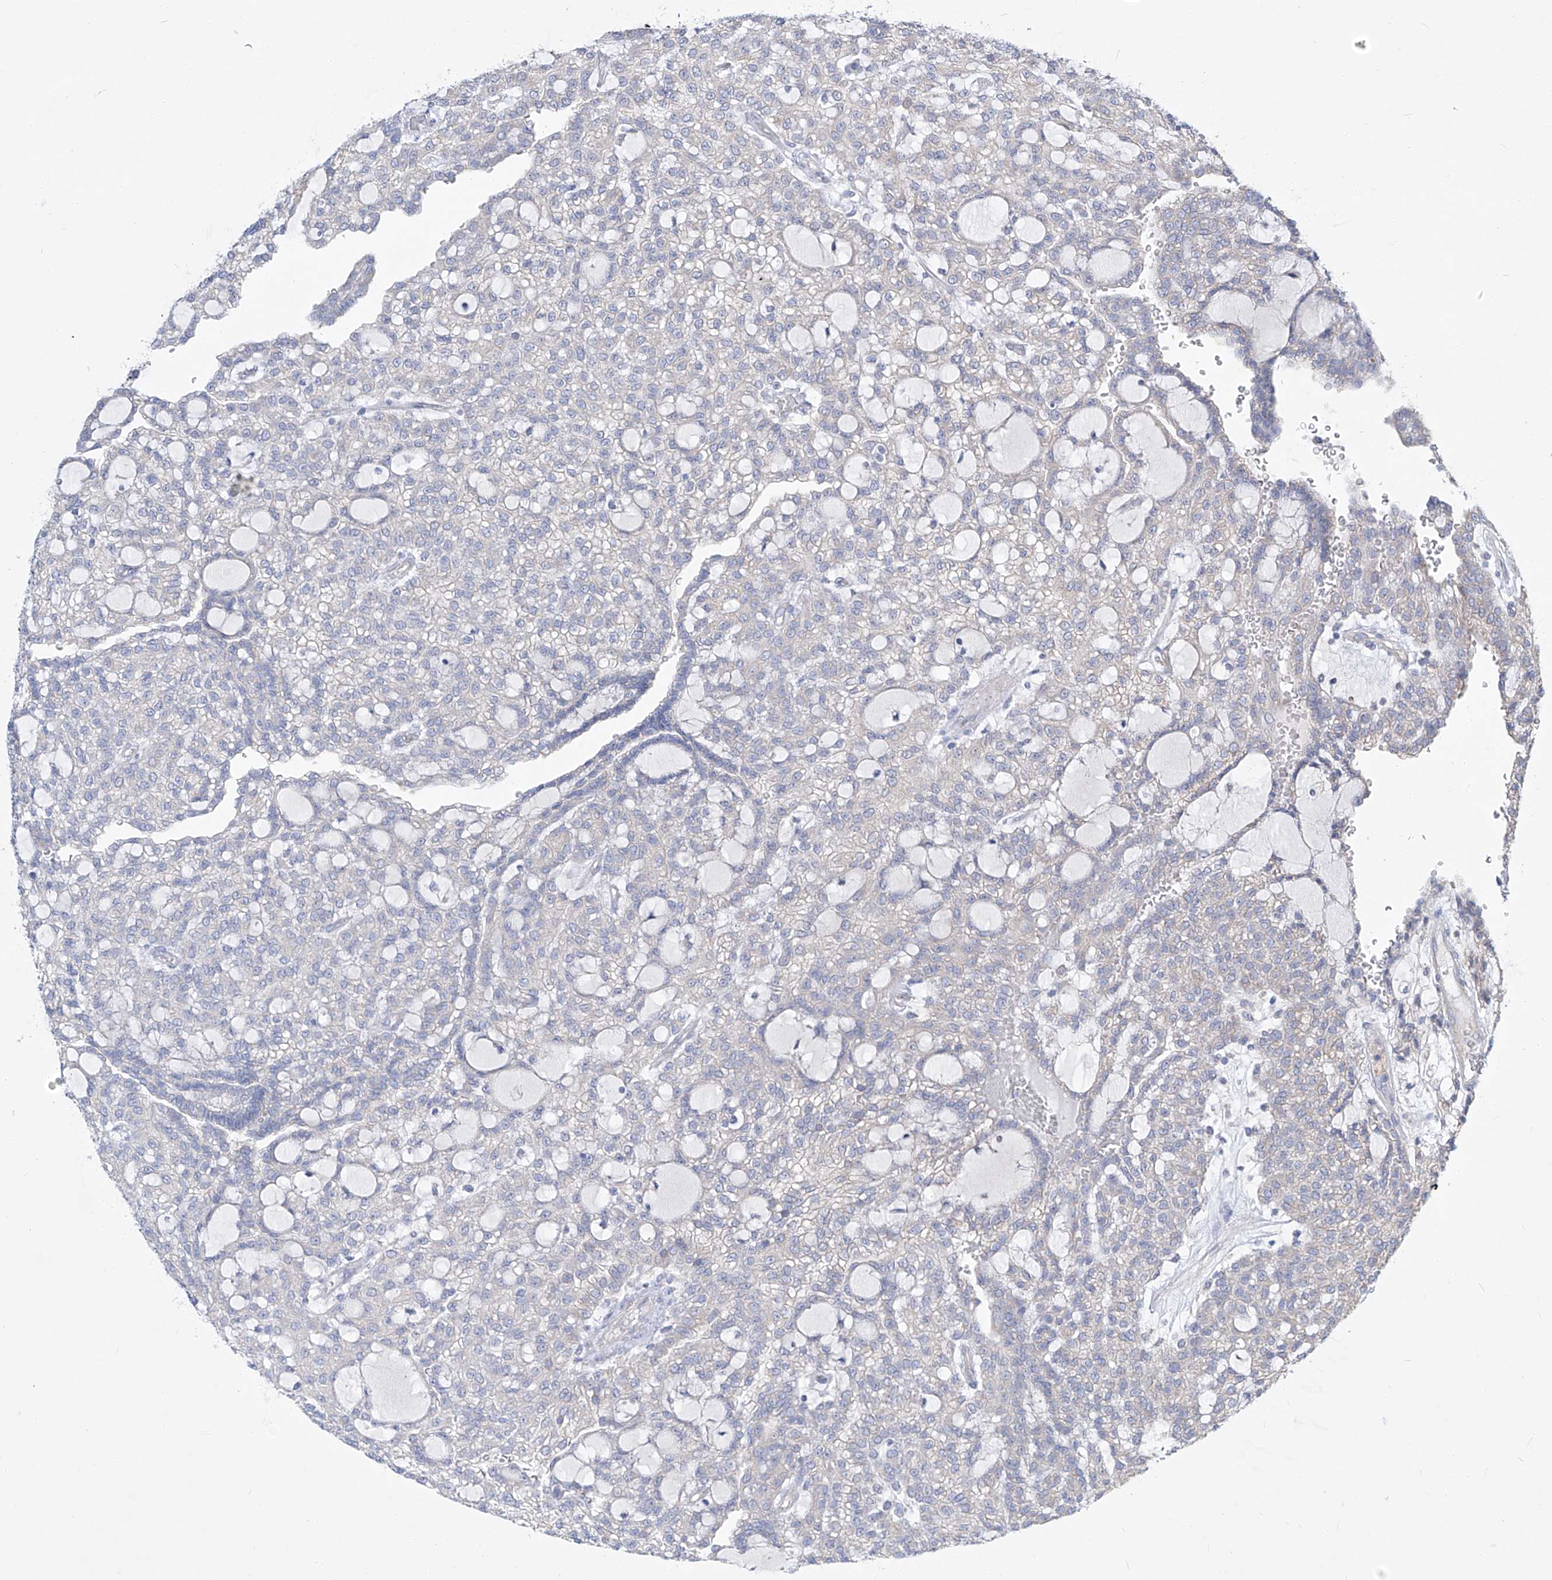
{"staining": {"intensity": "negative", "quantity": "none", "location": "none"}, "tissue": "renal cancer", "cell_type": "Tumor cells", "image_type": "cancer", "snomed": [{"axis": "morphology", "description": "Adenocarcinoma, NOS"}, {"axis": "topography", "description": "Kidney"}], "caption": "Immunohistochemistry (IHC) of renal cancer shows no positivity in tumor cells.", "gene": "UFL1", "patient": {"sex": "male", "age": 63}}